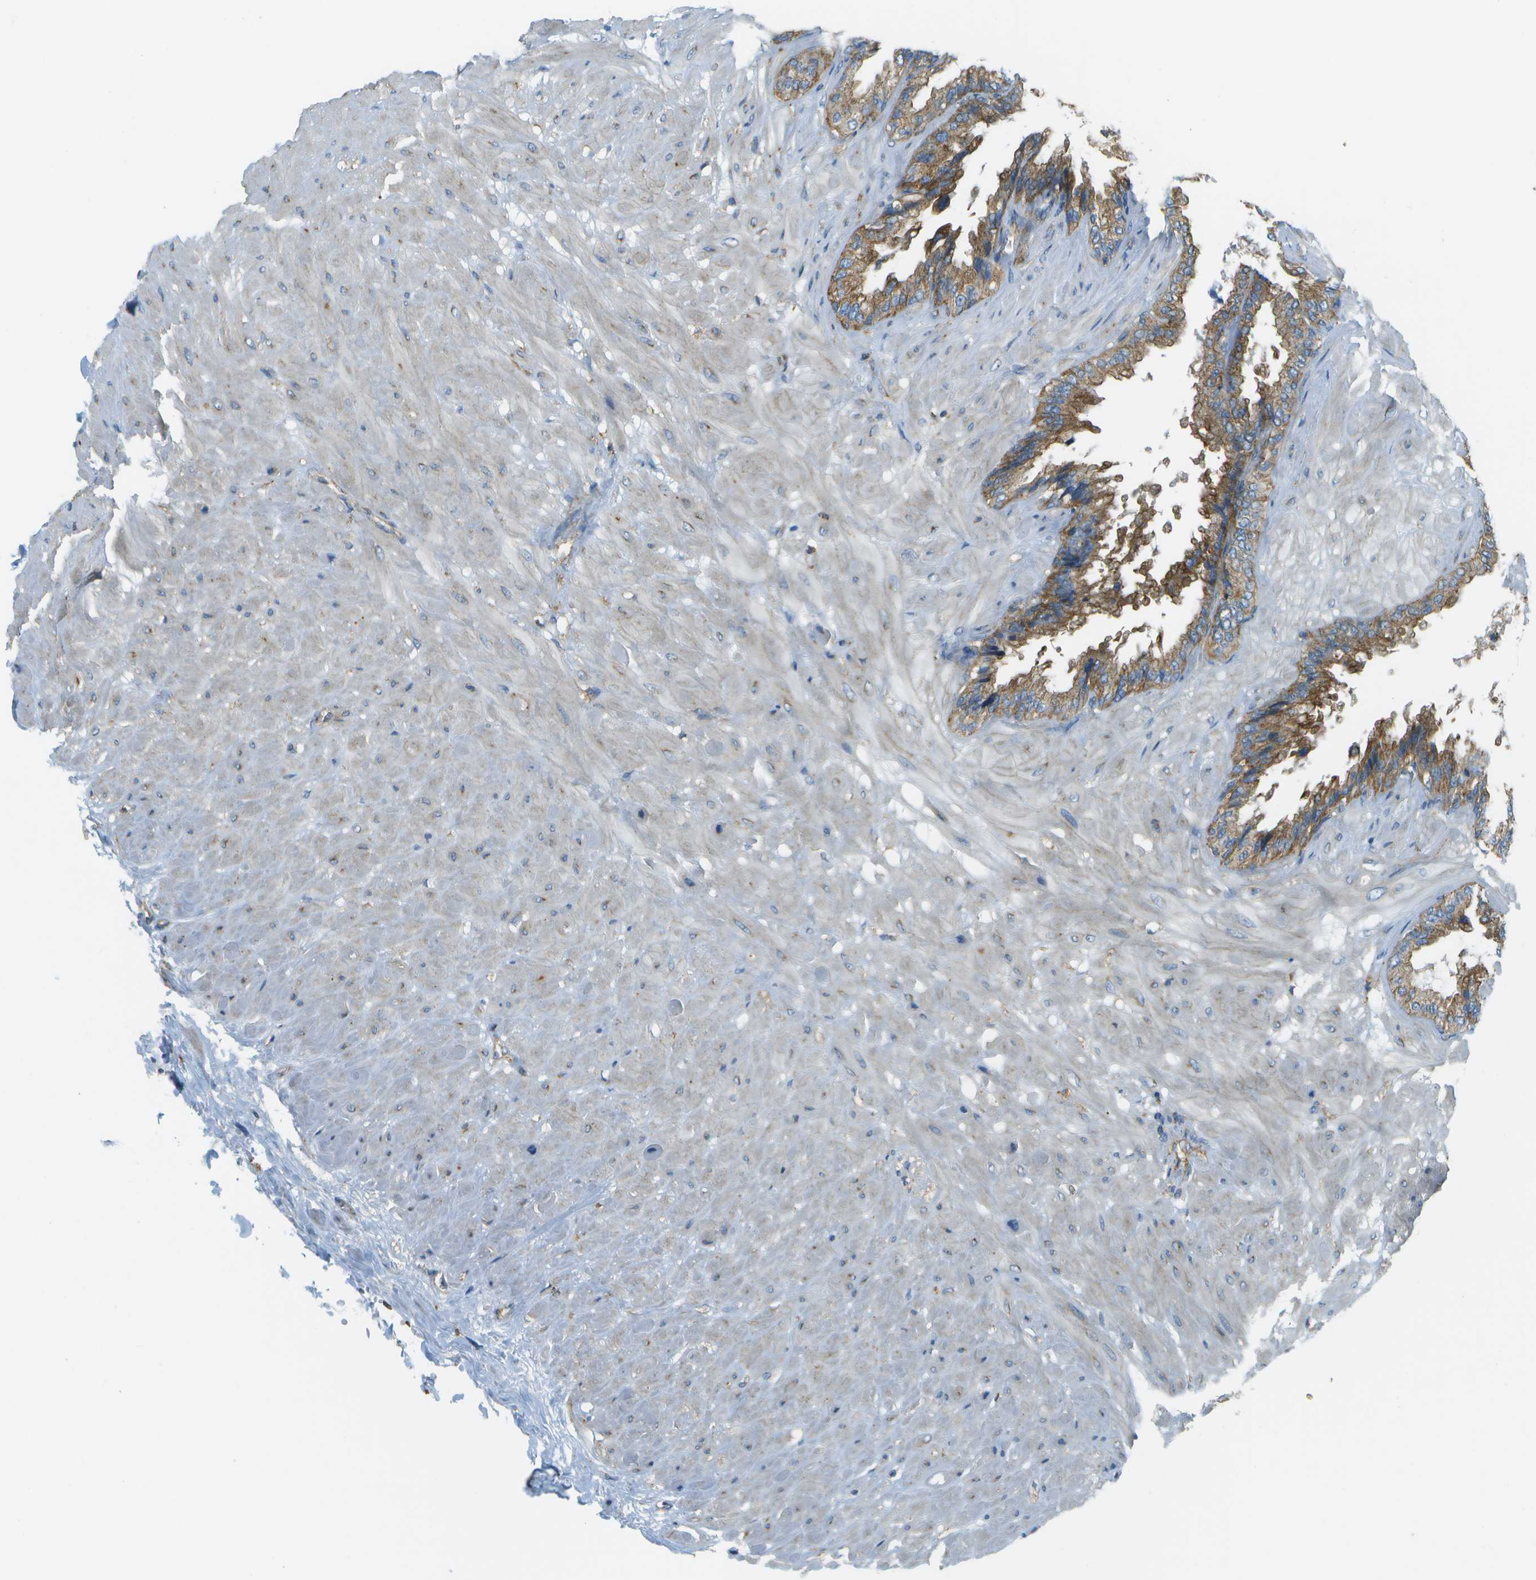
{"staining": {"intensity": "moderate", "quantity": ">75%", "location": "cytoplasmic/membranous"}, "tissue": "seminal vesicle", "cell_type": "Glandular cells", "image_type": "normal", "snomed": [{"axis": "morphology", "description": "Normal tissue, NOS"}, {"axis": "topography", "description": "Seminal veicle"}], "caption": "Brown immunohistochemical staining in normal human seminal vesicle displays moderate cytoplasmic/membranous positivity in about >75% of glandular cells. (DAB IHC, brown staining for protein, blue staining for nuclei).", "gene": "CLTC", "patient": {"sex": "male", "age": 46}}